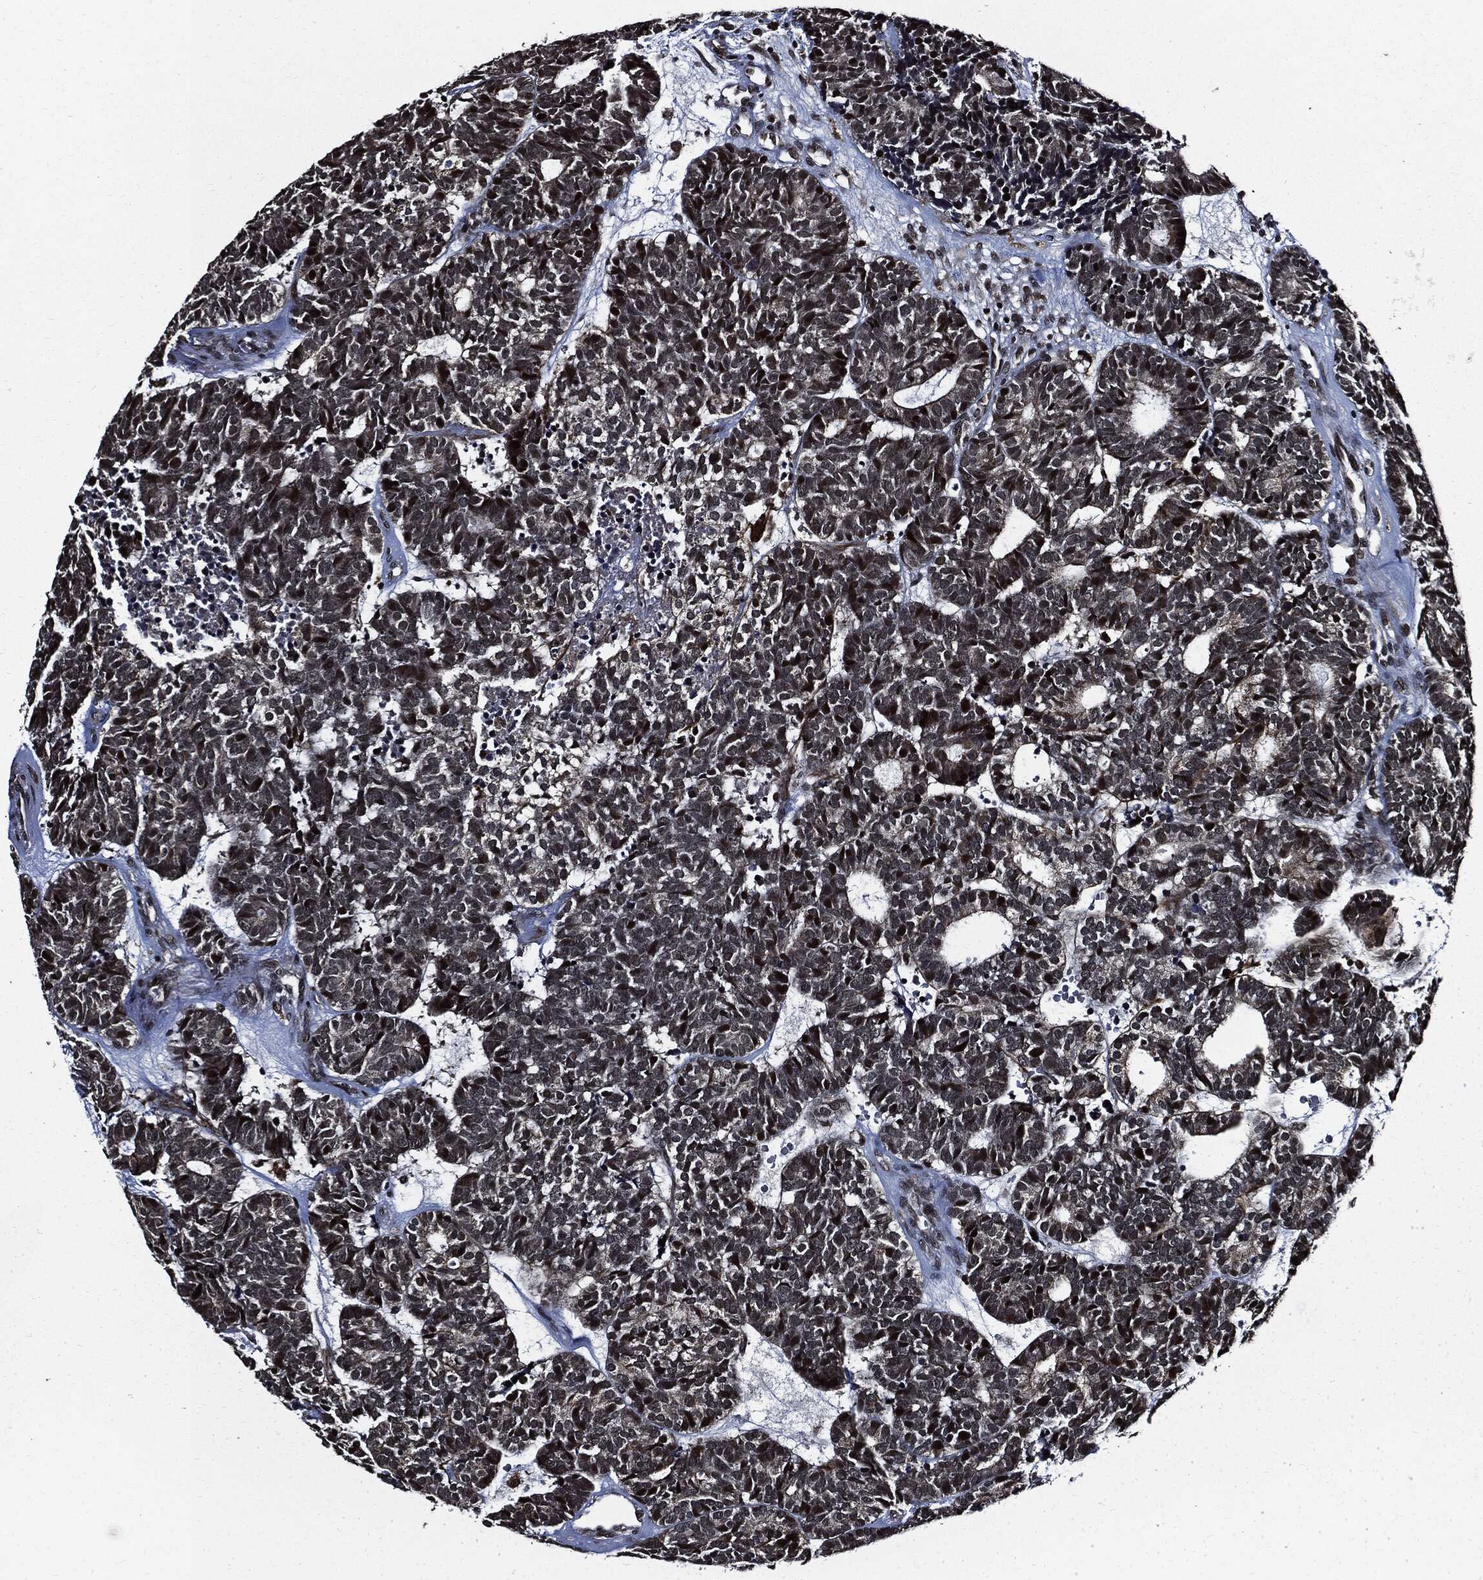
{"staining": {"intensity": "strong", "quantity": "25%-75%", "location": "nuclear"}, "tissue": "head and neck cancer", "cell_type": "Tumor cells", "image_type": "cancer", "snomed": [{"axis": "morphology", "description": "Adenocarcinoma, NOS"}, {"axis": "topography", "description": "Head-Neck"}], "caption": "The photomicrograph demonstrates staining of head and neck cancer, revealing strong nuclear protein positivity (brown color) within tumor cells. (IHC, brightfield microscopy, high magnification).", "gene": "SUGT1", "patient": {"sex": "female", "age": 81}}